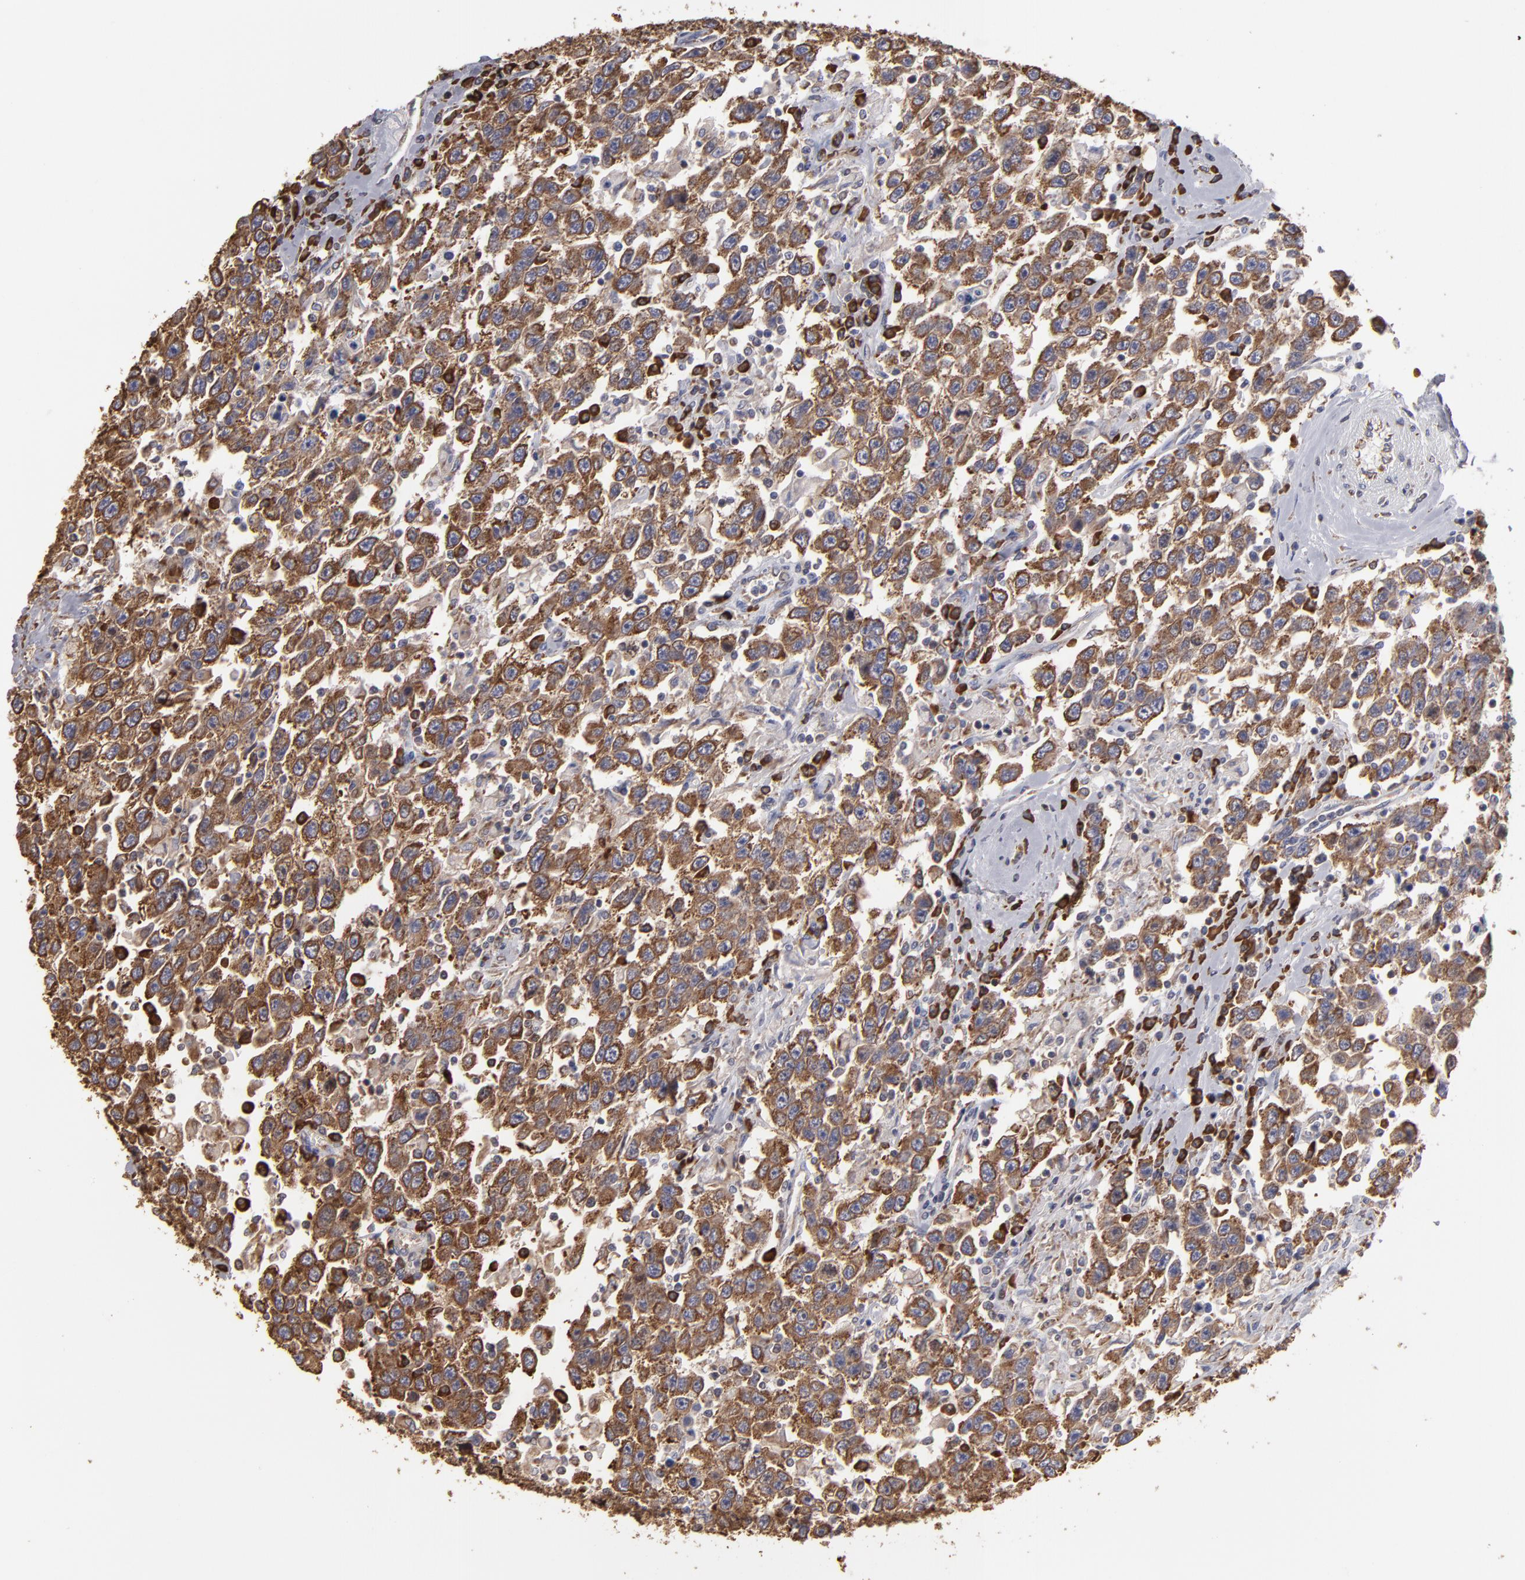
{"staining": {"intensity": "strong", "quantity": ">75%", "location": "cytoplasmic/membranous"}, "tissue": "testis cancer", "cell_type": "Tumor cells", "image_type": "cancer", "snomed": [{"axis": "morphology", "description": "Seminoma, NOS"}, {"axis": "topography", "description": "Testis"}], "caption": "Human seminoma (testis) stained with a brown dye exhibits strong cytoplasmic/membranous positive staining in approximately >75% of tumor cells.", "gene": "SND1", "patient": {"sex": "male", "age": 41}}